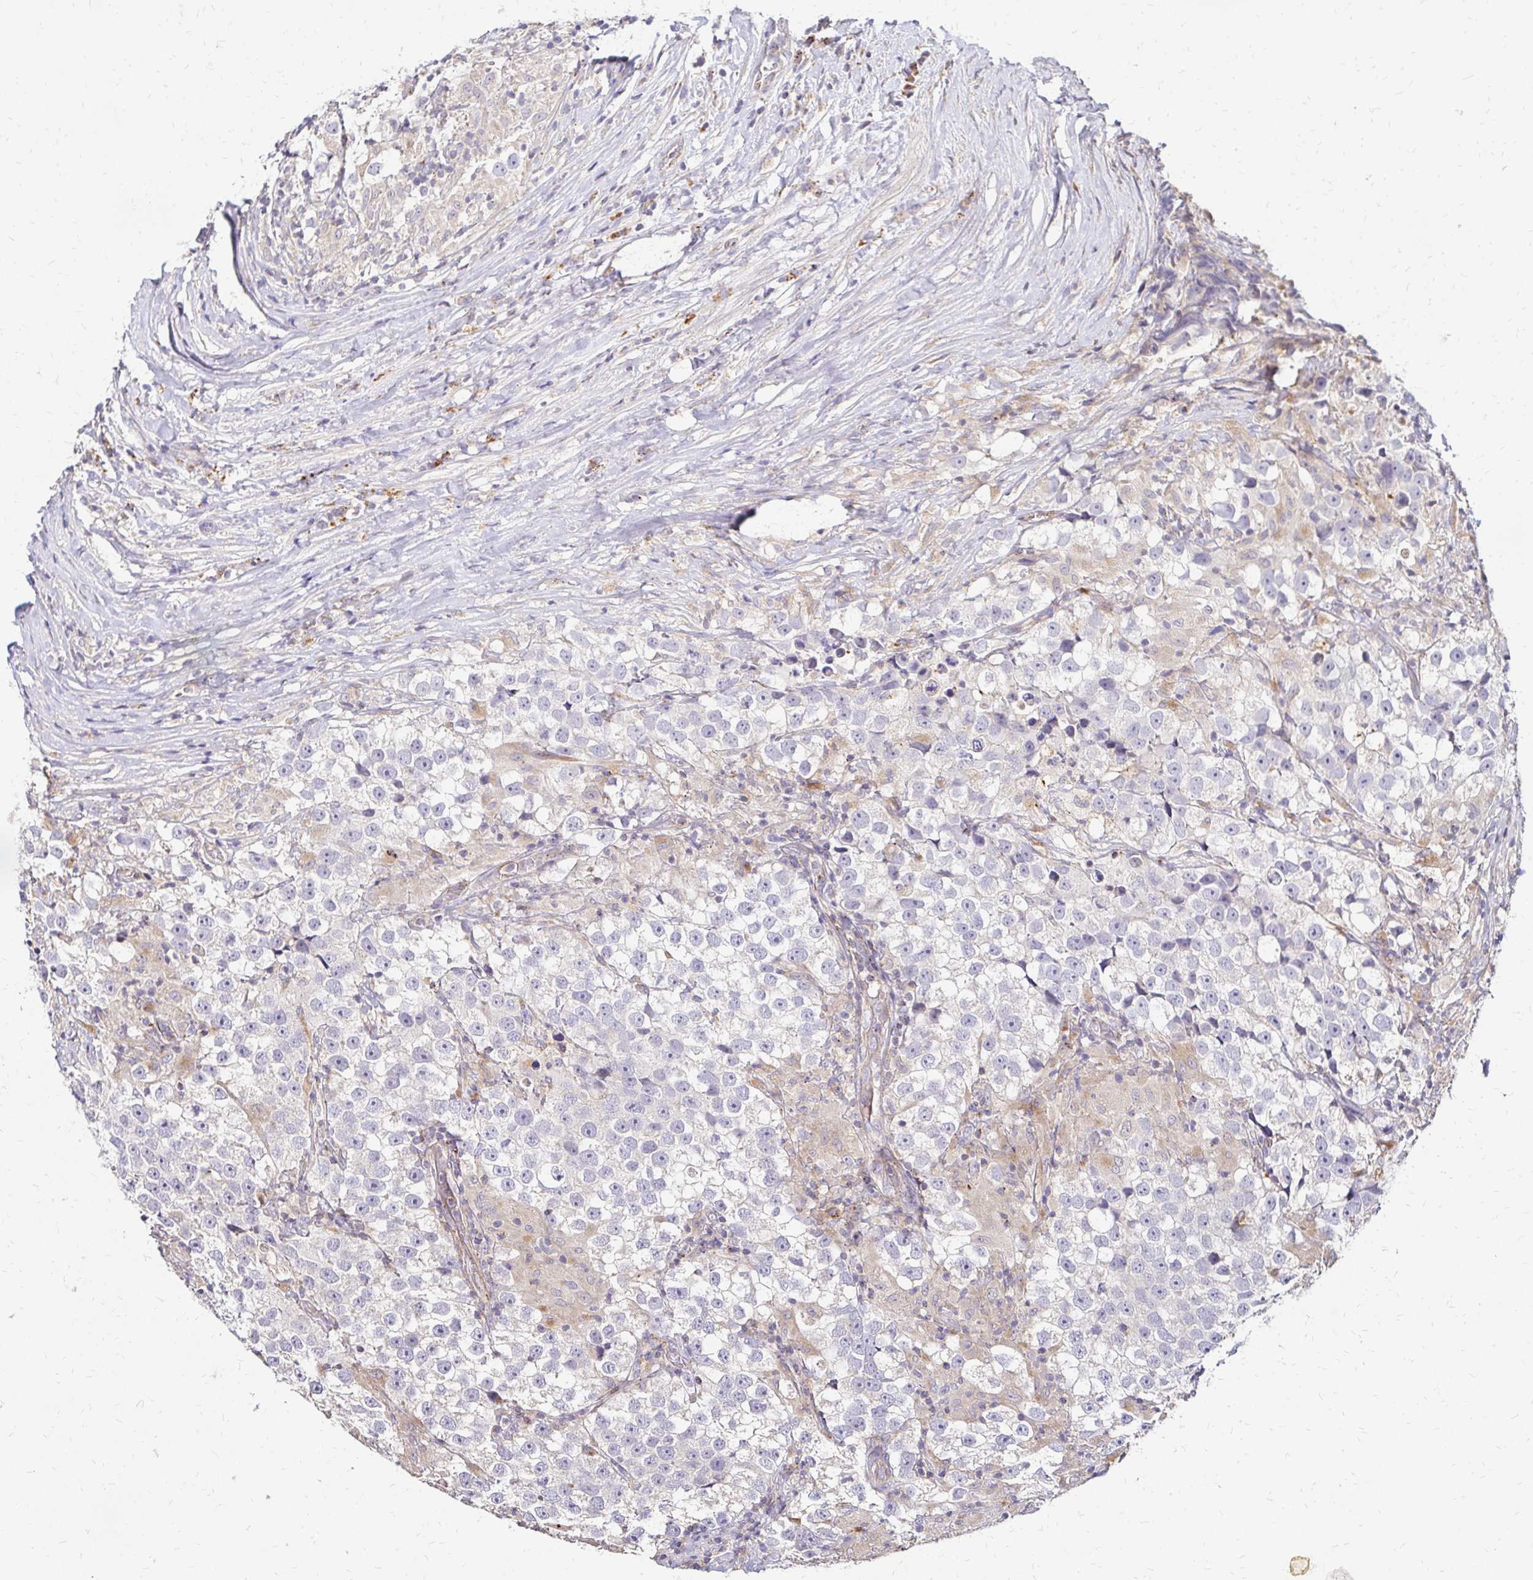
{"staining": {"intensity": "negative", "quantity": "none", "location": "none"}, "tissue": "testis cancer", "cell_type": "Tumor cells", "image_type": "cancer", "snomed": [{"axis": "morphology", "description": "Seminoma, NOS"}, {"axis": "topography", "description": "Testis"}], "caption": "A photomicrograph of human seminoma (testis) is negative for staining in tumor cells.", "gene": "IDUA", "patient": {"sex": "male", "age": 46}}